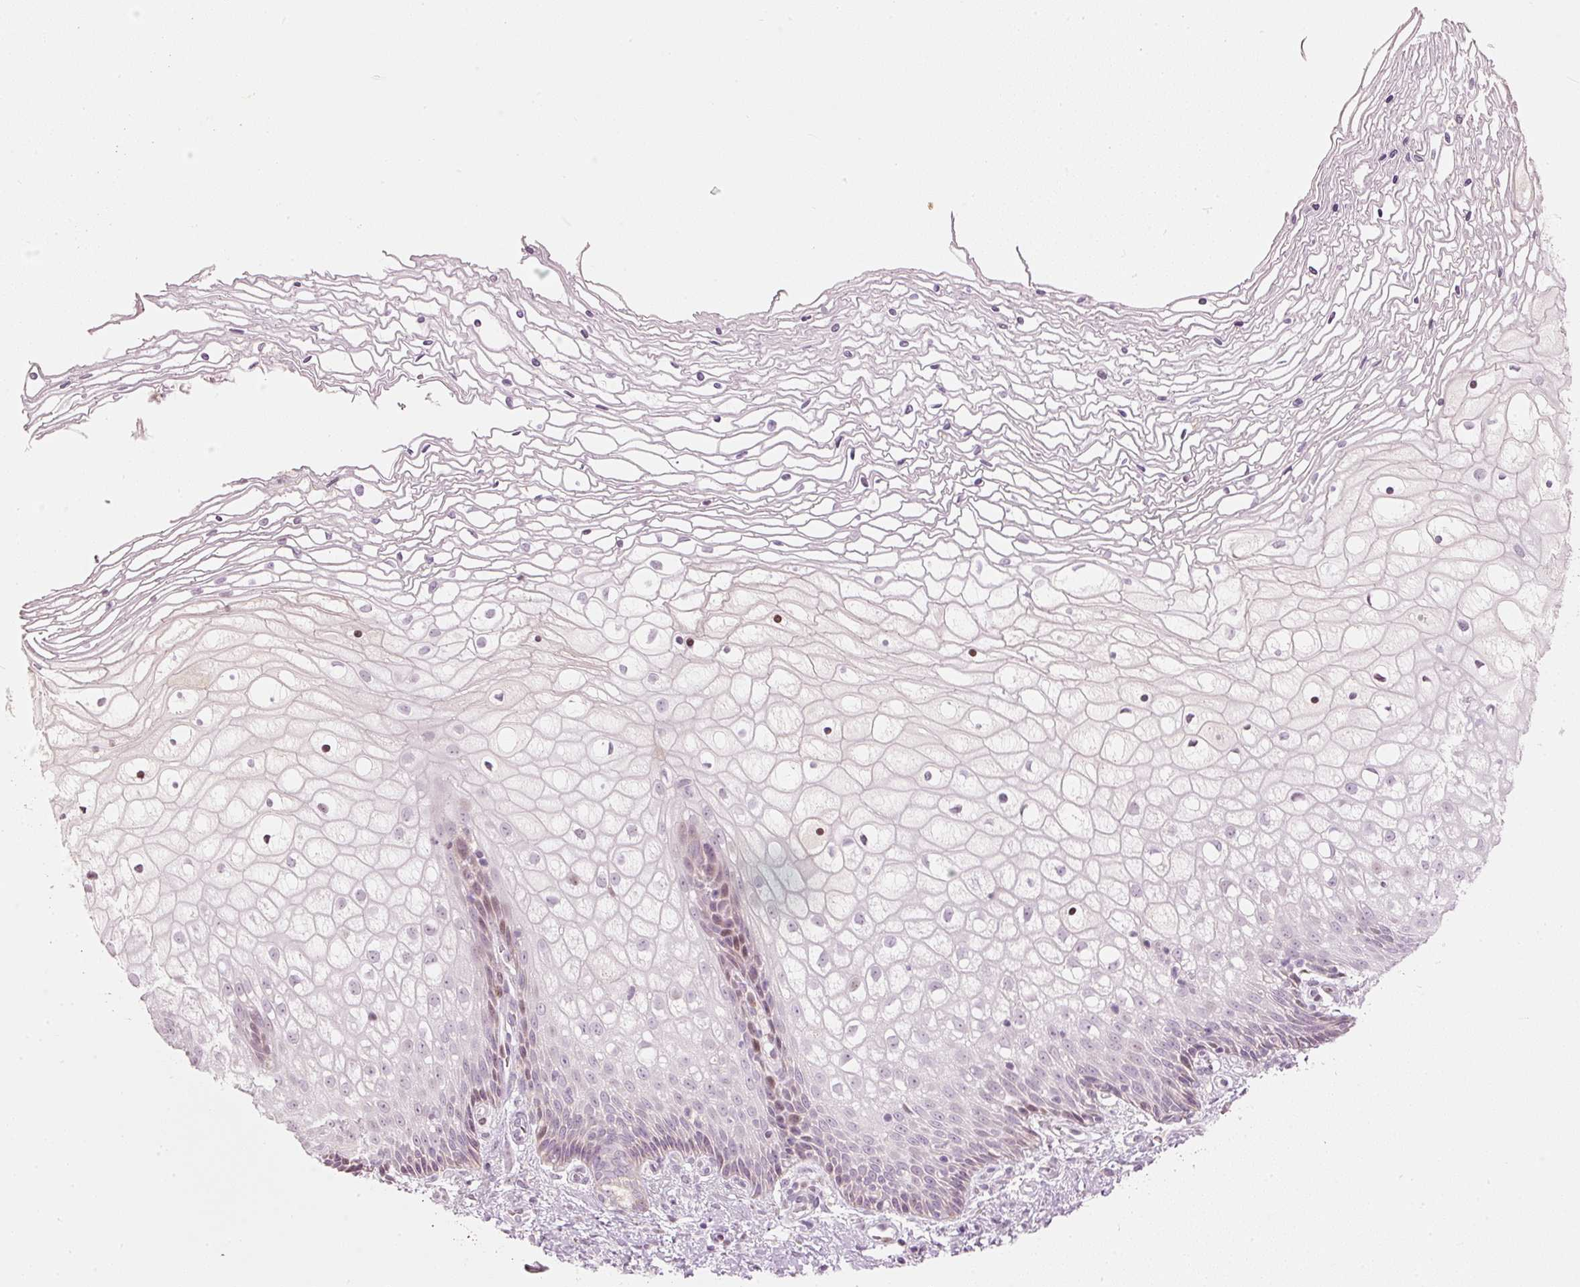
{"staining": {"intensity": "negative", "quantity": "none", "location": "none"}, "tissue": "cervix", "cell_type": "Glandular cells", "image_type": "normal", "snomed": [{"axis": "morphology", "description": "Normal tissue, NOS"}, {"axis": "topography", "description": "Cervix"}], "caption": "A micrograph of cervix stained for a protein demonstrates no brown staining in glandular cells. (IHC, brightfield microscopy, high magnification).", "gene": "RNF39", "patient": {"sex": "female", "age": 36}}